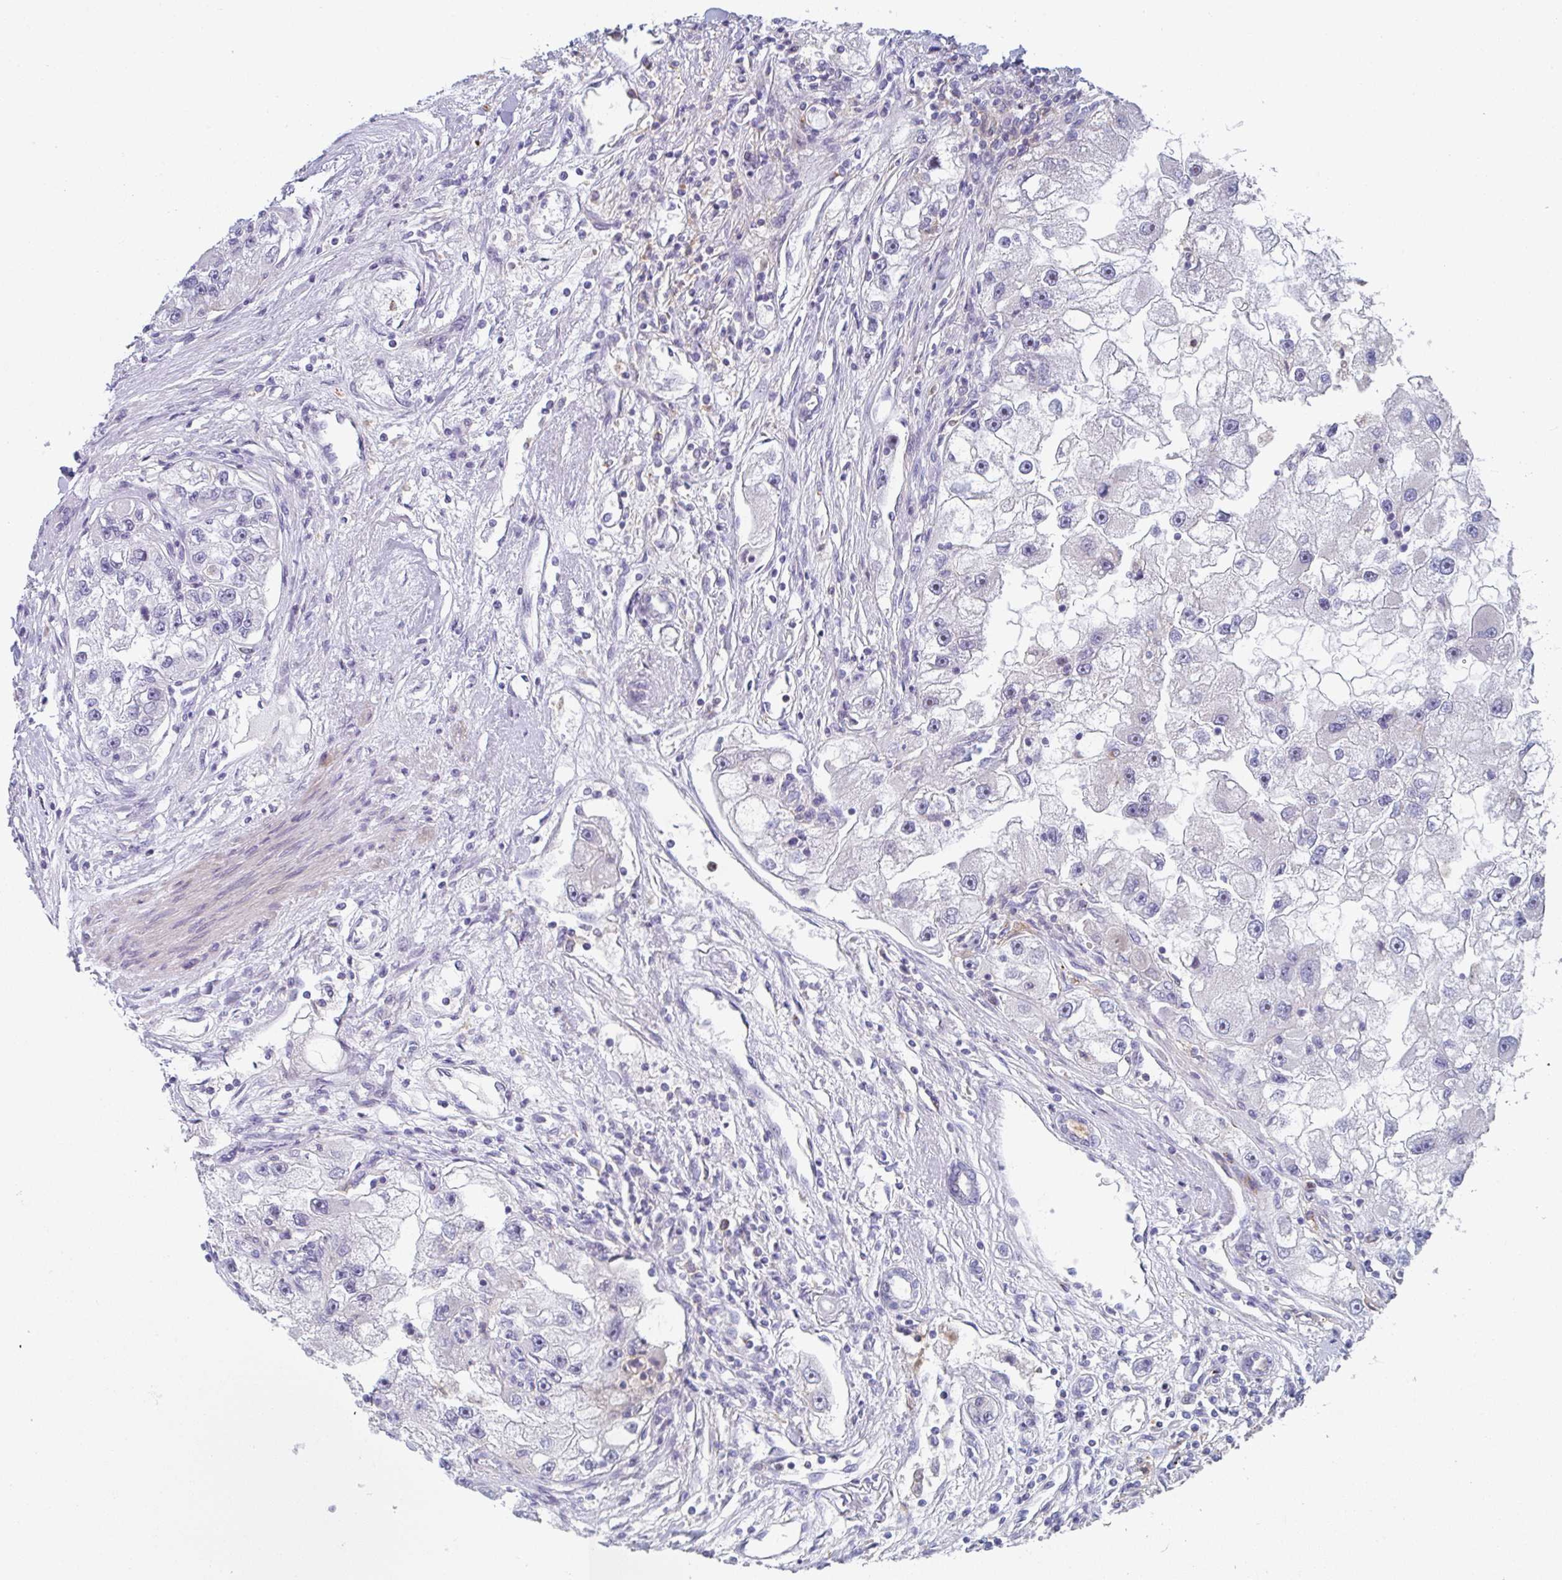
{"staining": {"intensity": "negative", "quantity": "none", "location": "none"}, "tissue": "renal cancer", "cell_type": "Tumor cells", "image_type": "cancer", "snomed": [{"axis": "morphology", "description": "Adenocarcinoma, NOS"}, {"axis": "topography", "description": "Kidney"}], "caption": "Tumor cells show no significant protein expression in adenocarcinoma (renal).", "gene": "KLHL33", "patient": {"sex": "male", "age": 63}}